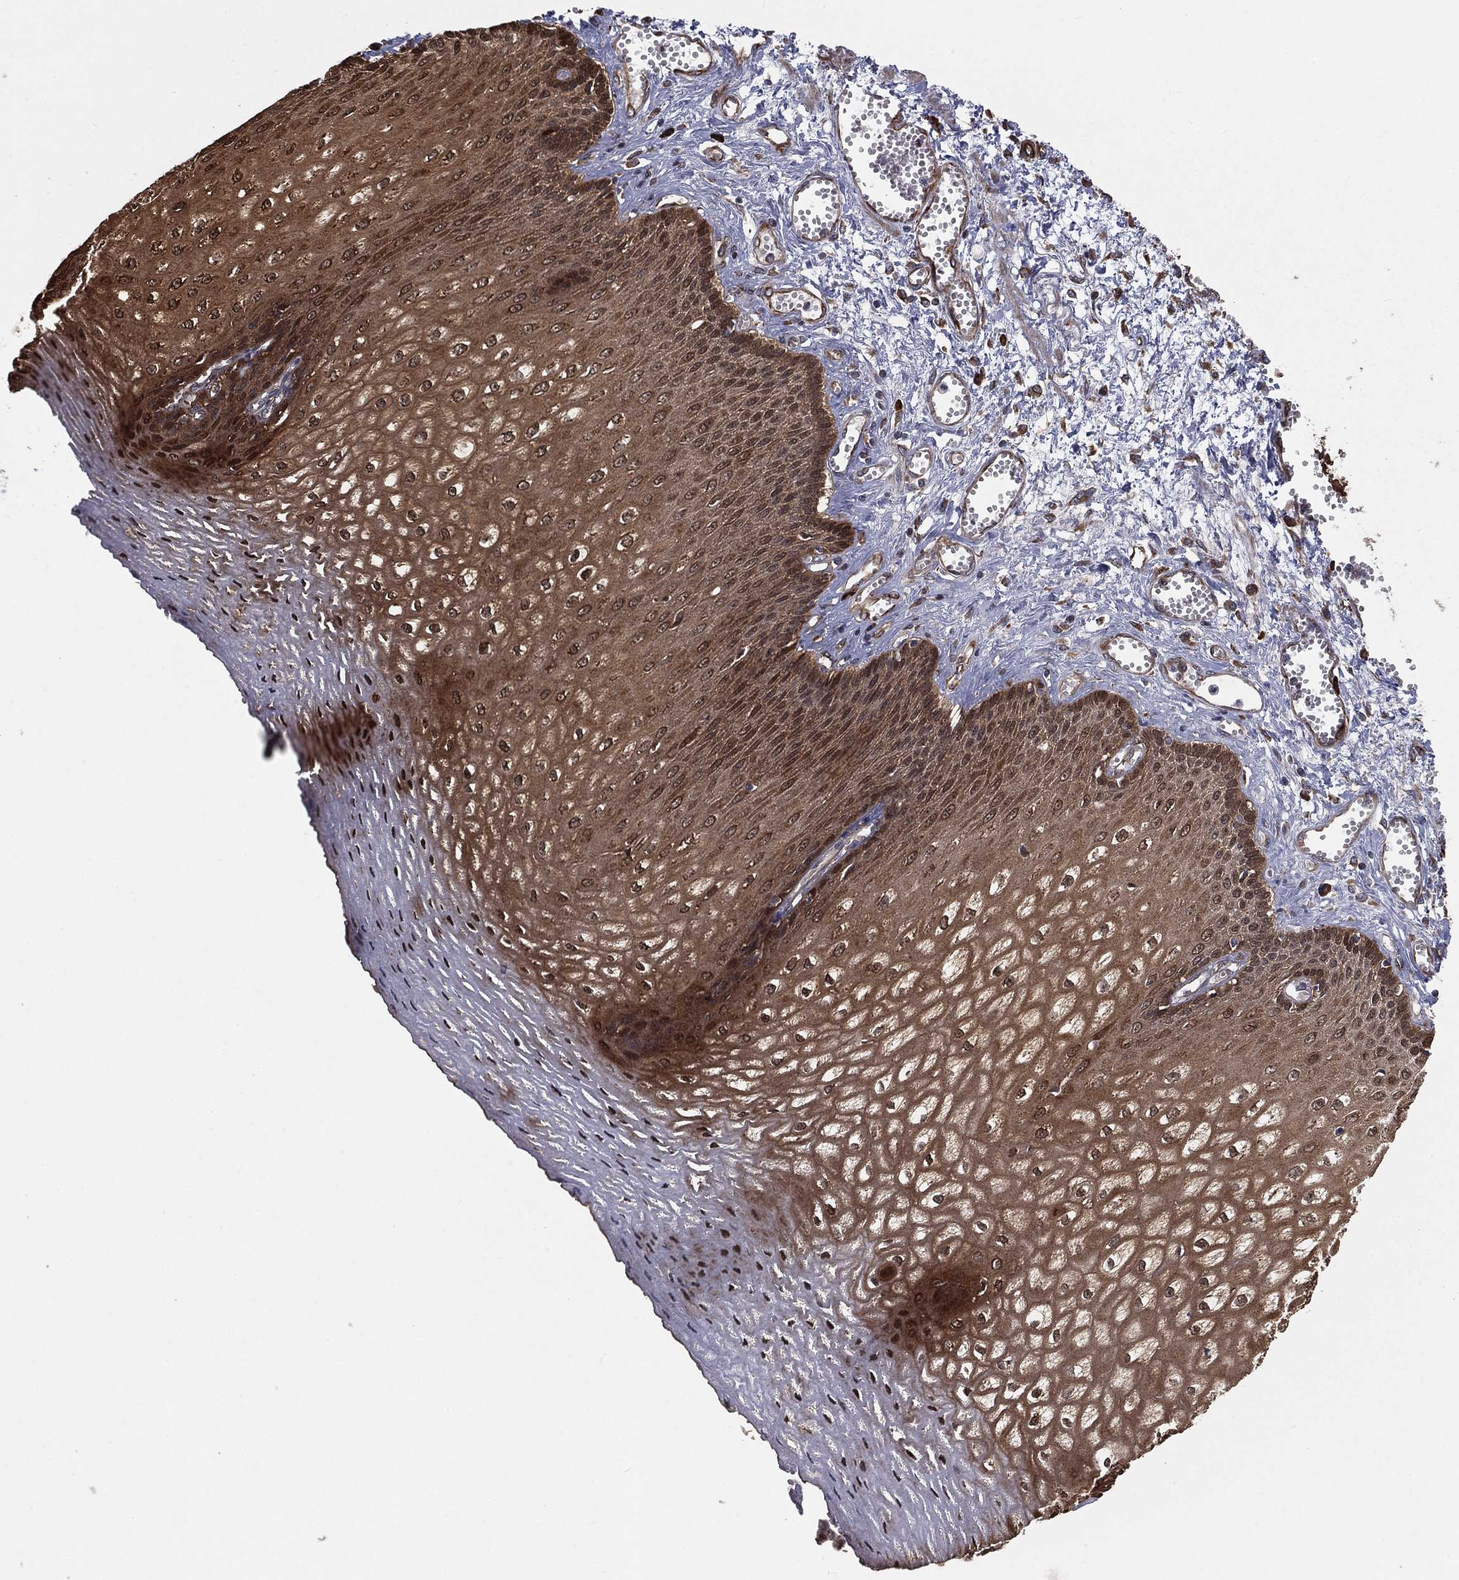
{"staining": {"intensity": "strong", "quantity": ">75%", "location": "cytoplasmic/membranous"}, "tissue": "esophagus", "cell_type": "Squamous epithelial cells", "image_type": "normal", "snomed": [{"axis": "morphology", "description": "Normal tissue, NOS"}, {"axis": "topography", "description": "Esophagus"}], "caption": "Strong cytoplasmic/membranous positivity is seen in about >75% of squamous epithelial cells in benign esophagus.", "gene": "CYLD", "patient": {"sex": "male", "age": 58}}